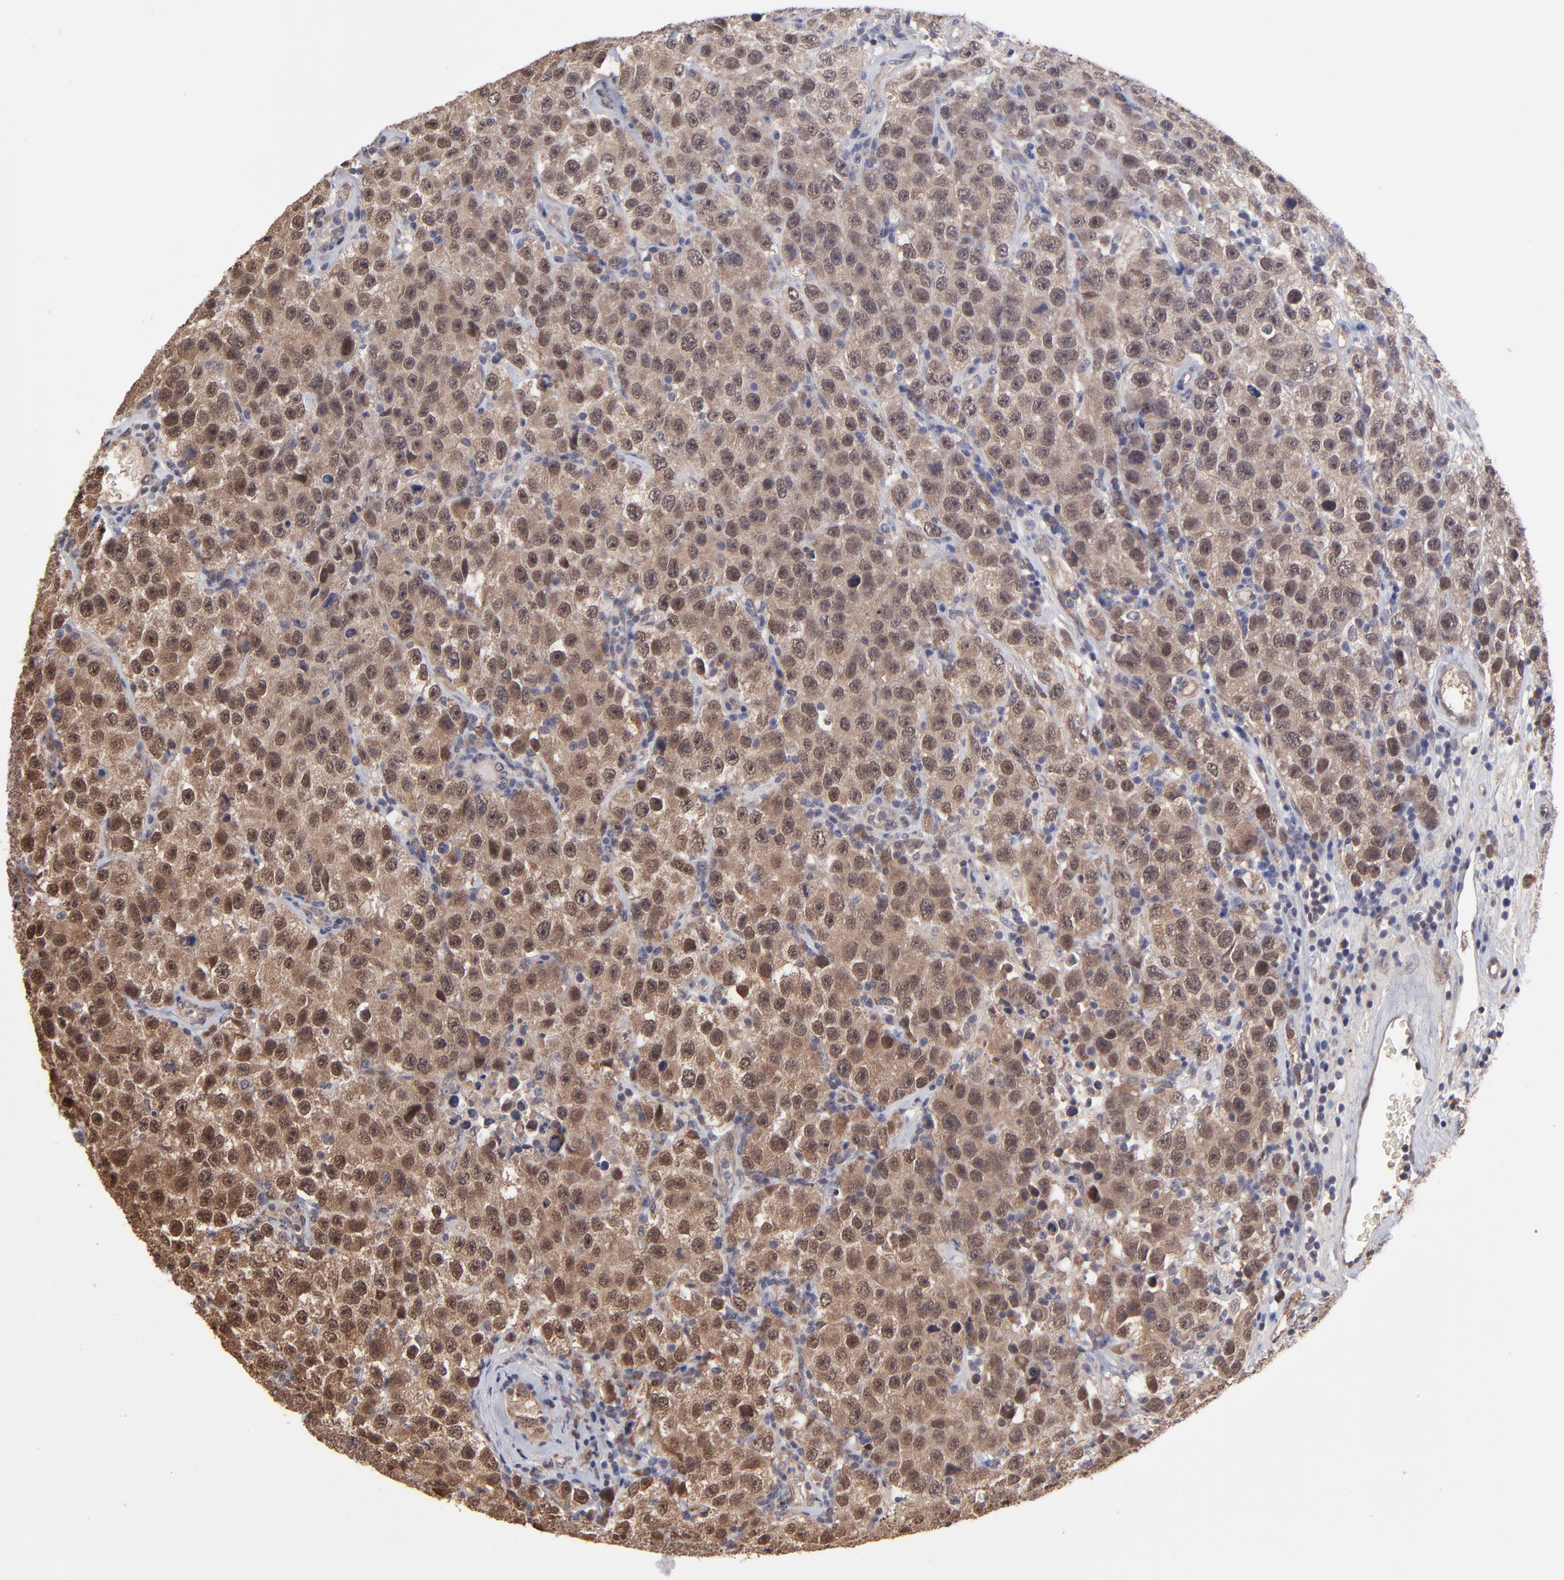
{"staining": {"intensity": "weak", "quantity": ">75%", "location": "cytoplasmic/membranous,nuclear"}, "tissue": "testis cancer", "cell_type": "Tumor cells", "image_type": "cancer", "snomed": [{"axis": "morphology", "description": "Seminoma, NOS"}, {"axis": "topography", "description": "Testis"}], "caption": "IHC (DAB (3,3'-diaminobenzidine)) staining of testis seminoma shows weak cytoplasmic/membranous and nuclear protein expression in about >75% of tumor cells.", "gene": "CHL1", "patient": {"sex": "male", "age": 52}}